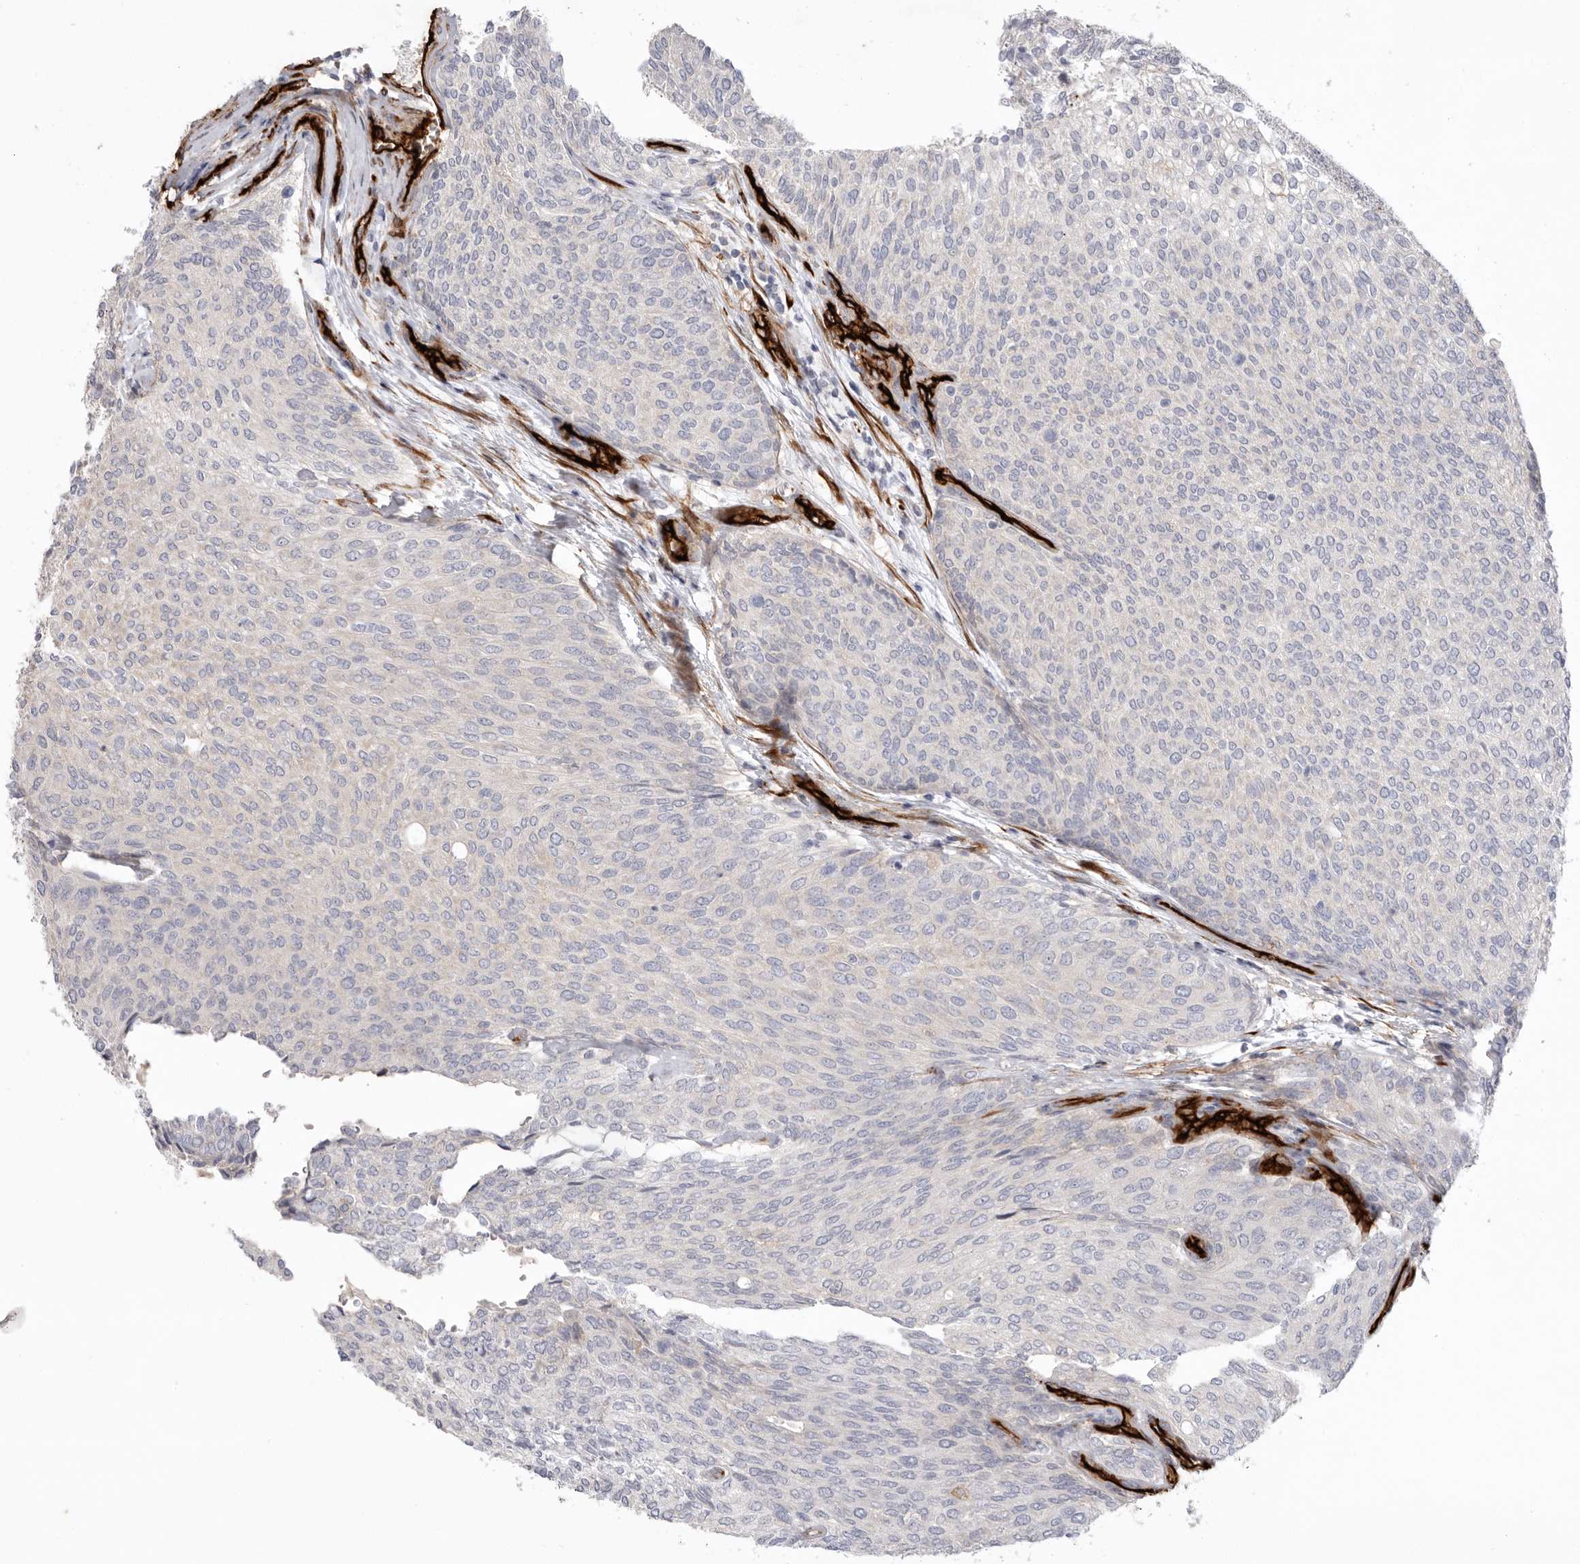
{"staining": {"intensity": "negative", "quantity": "none", "location": "none"}, "tissue": "urothelial cancer", "cell_type": "Tumor cells", "image_type": "cancer", "snomed": [{"axis": "morphology", "description": "Urothelial carcinoma, Low grade"}, {"axis": "topography", "description": "Urinary bladder"}], "caption": "High magnification brightfield microscopy of urothelial cancer stained with DAB (brown) and counterstained with hematoxylin (blue): tumor cells show no significant staining.", "gene": "LRRC66", "patient": {"sex": "female", "age": 79}}